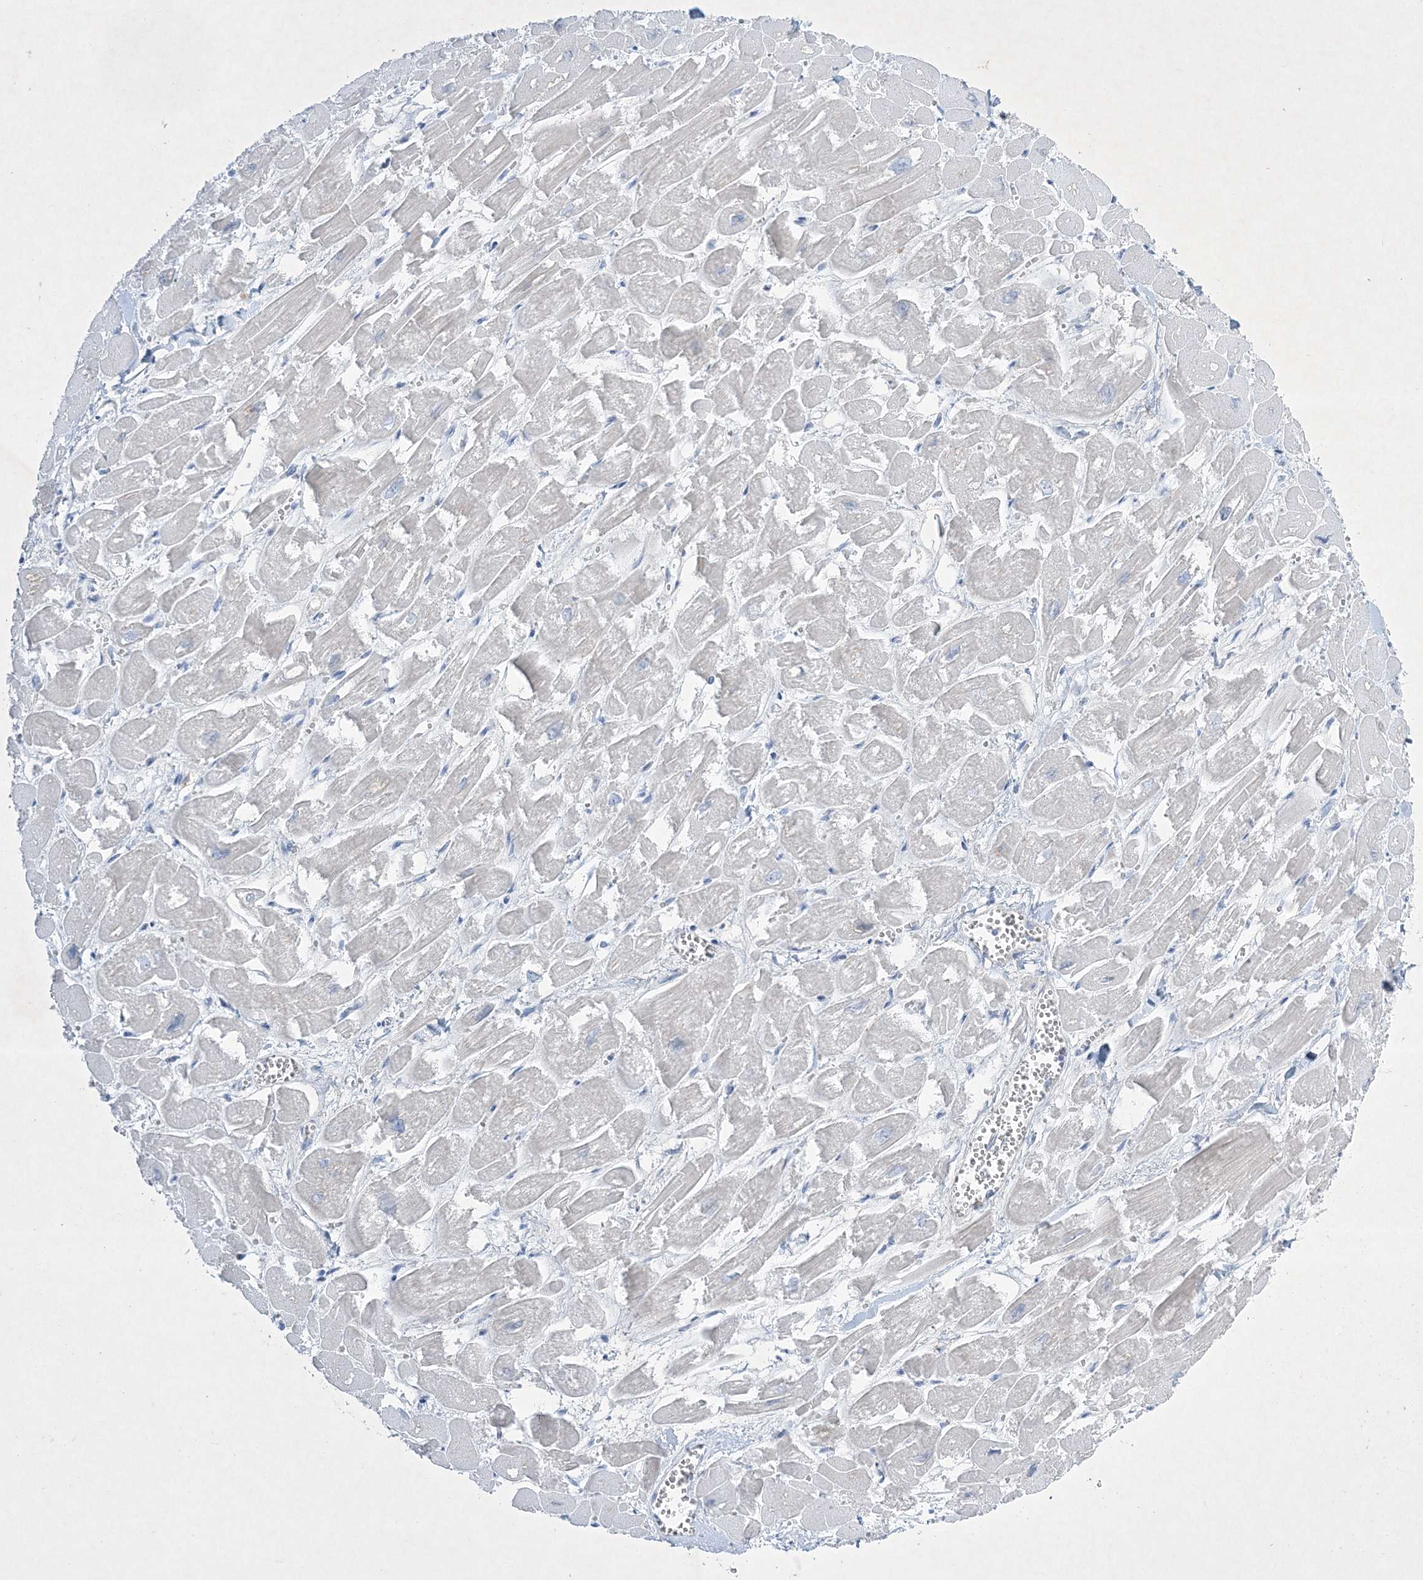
{"staining": {"intensity": "negative", "quantity": "none", "location": "none"}, "tissue": "heart muscle", "cell_type": "Cardiomyocytes", "image_type": "normal", "snomed": [{"axis": "morphology", "description": "Normal tissue, NOS"}, {"axis": "topography", "description": "Heart"}], "caption": "Immunohistochemistry of benign heart muscle reveals no expression in cardiomyocytes.", "gene": "FARSB", "patient": {"sex": "male", "age": 54}}